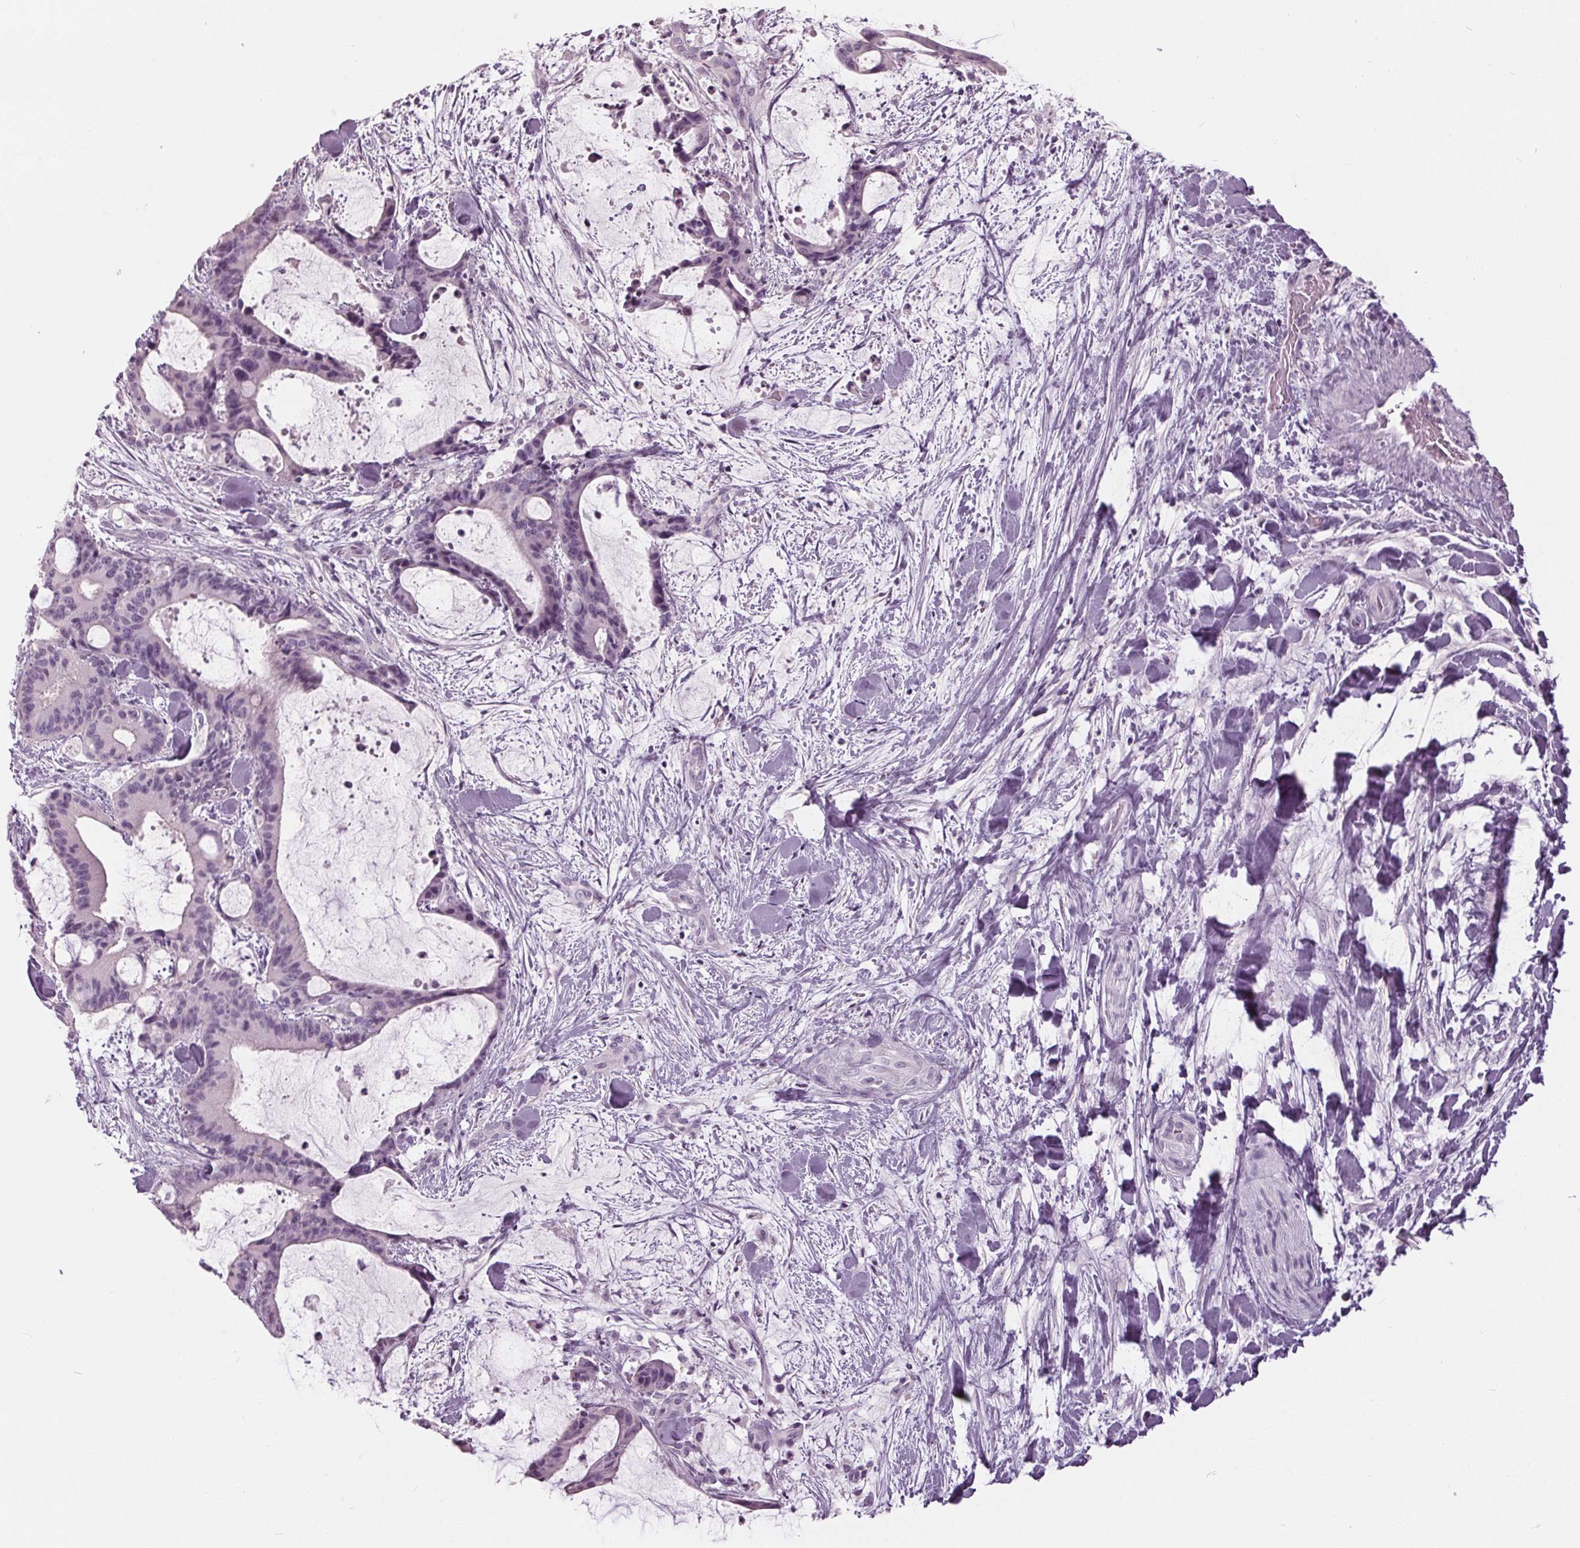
{"staining": {"intensity": "negative", "quantity": "none", "location": "none"}, "tissue": "liver cancer", "cell_type": "Tumor cells", "image_type": "cancer", "snomed": [{"axis": "morphology", "description": "Cholangiocarcinoma"}, {"axis": "topography", "description": "Liver"}], "caption": "Human liver cancer (cholangiocarcinoma) stained for a protein using IHC exhibits no staining in tumor cells.", "gene": "TNNC2", "patient": {"sex": "female", "age": 73}}